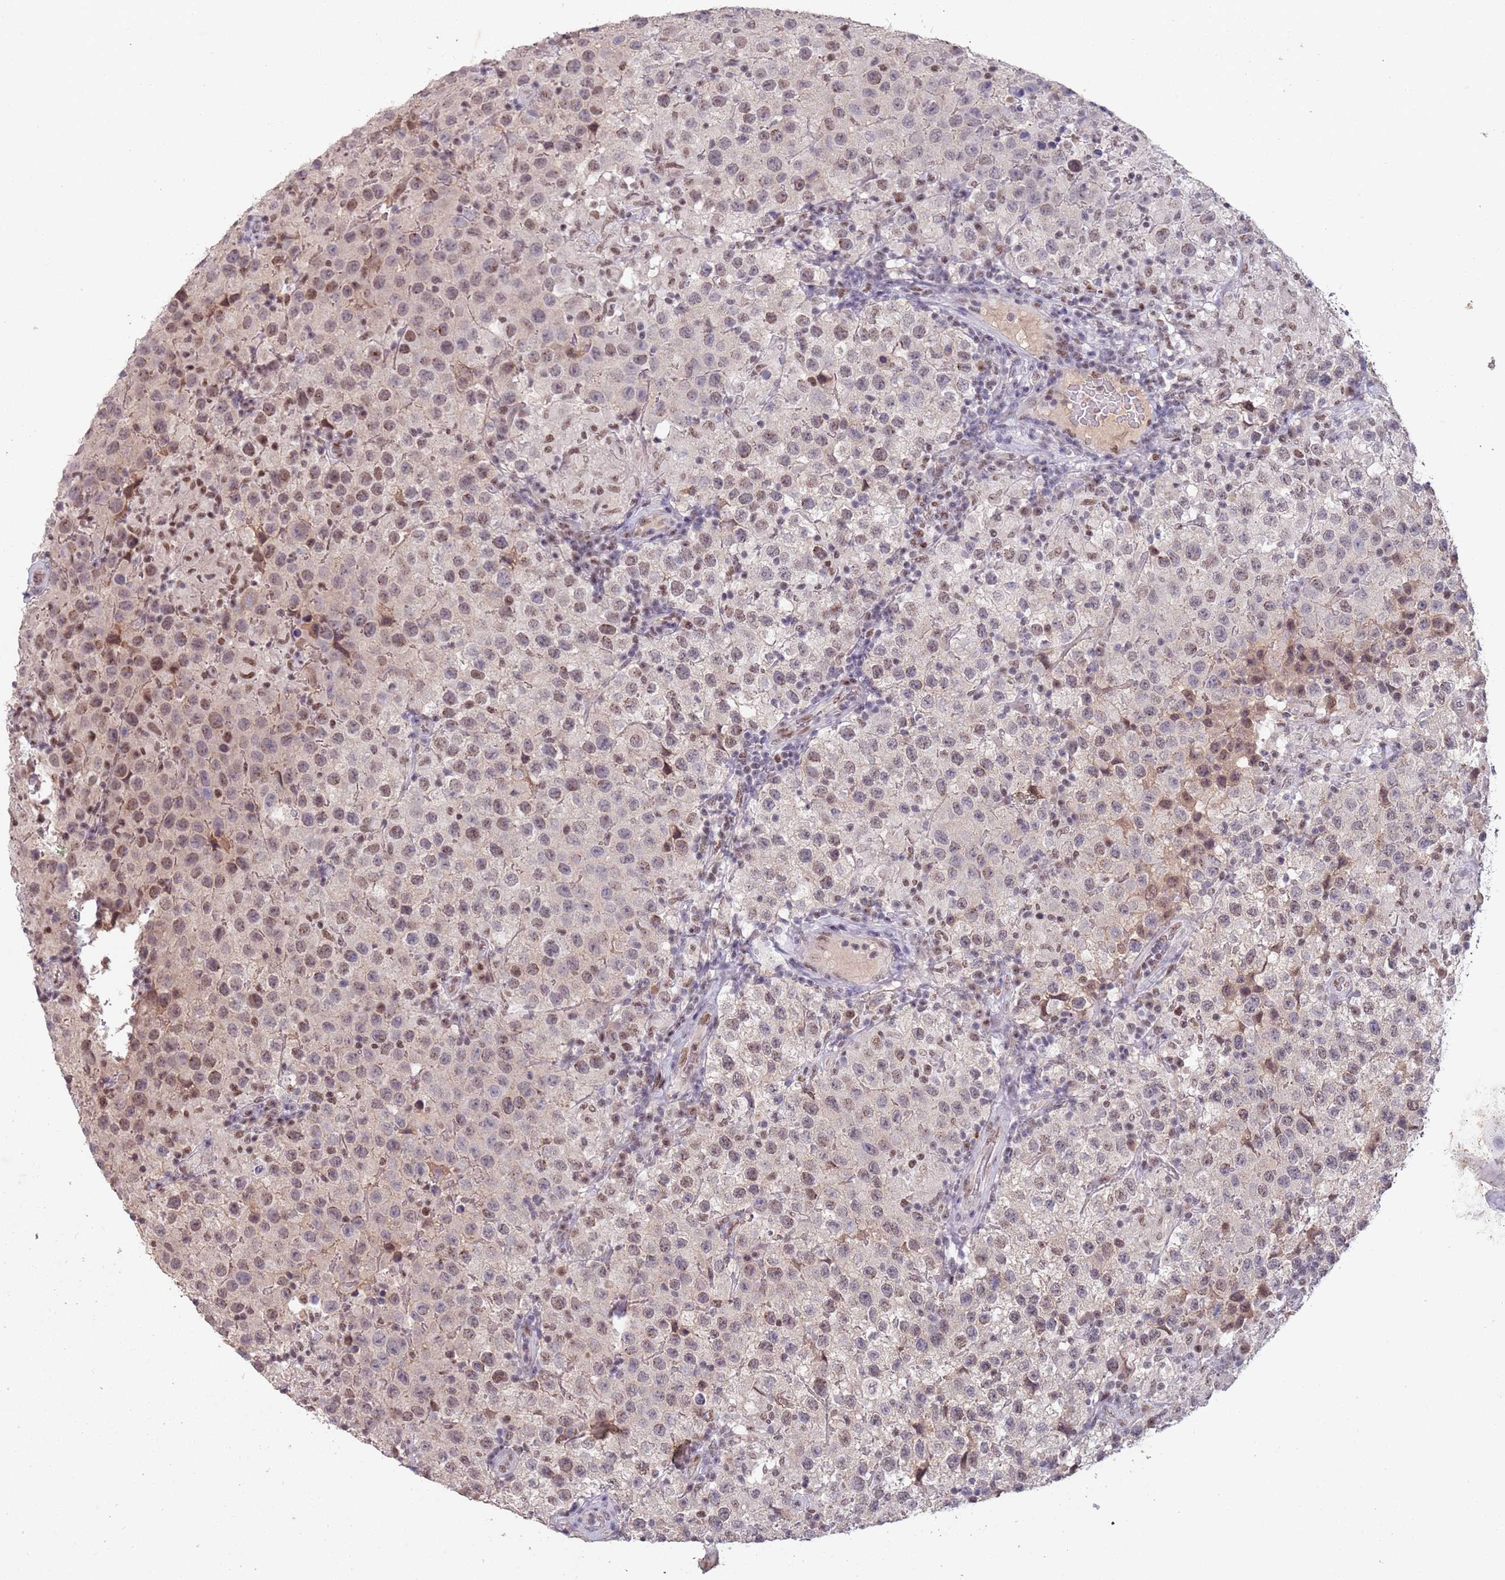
{"staining": {"intensity": "moderate", "quantity": "25%-75%", "location": "nuclear"}, "tissue": "testis cancer", "cell_type": "Tumor cells", "image_type": "cancer", "snomed": [{"axis": "morphology", "description": "Seminoma, NOS"}, {"axis": "morphology", "description": "Carcinoma, Embryonal, NOS"}, {"axis": "topography", "description": "Testis"}], "caption": "DAB immunohistochemical staining of testis cancer (seminoma) reveals moderate nuclear protein positivity in about 25%-75% of tumor cells.", "gene": "CIZ1", "patient": {"sex": "male", "age": 41}}